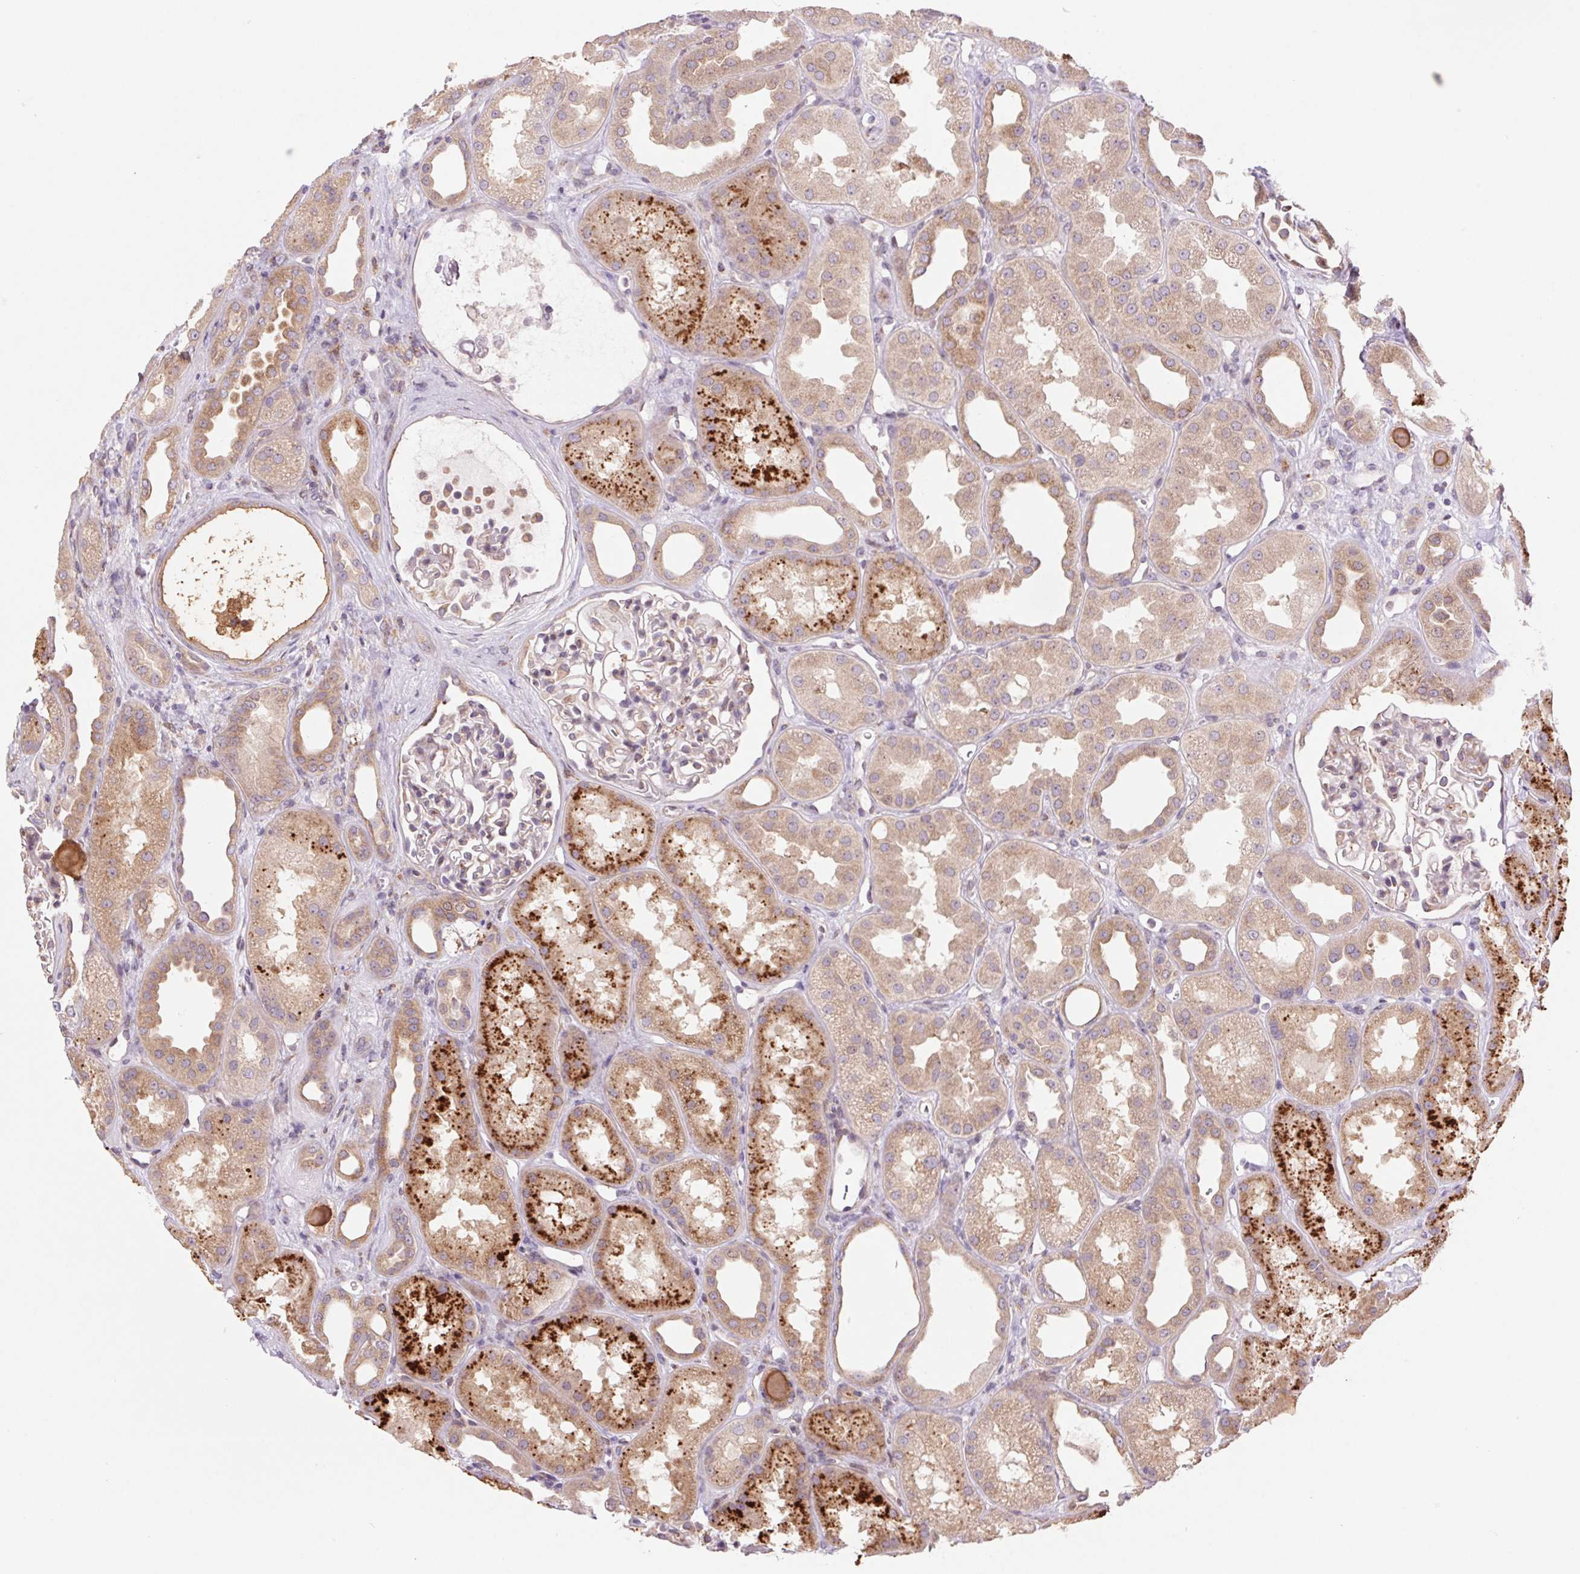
{"staining": {"intensity": "weak", "quantity": "<25%", "location": "cytoplasmic/membranous"}, "tissue": "kidney", "cell_type": "Cells in glomeruli", "image_type": "normal", "snomed": [{"axis": "morphology", "description": "Normal tissue, NOS"}, {"axis": "topography", "description": "Kidney"}], "caption": "An IHC histopathology image of normal kidney is shown. There is no staining in cells in glomeruli of kidney. Nuclei are stained in blue.", "gene": "KLHL20", "patient": {"sex": "male", "age": 61}}